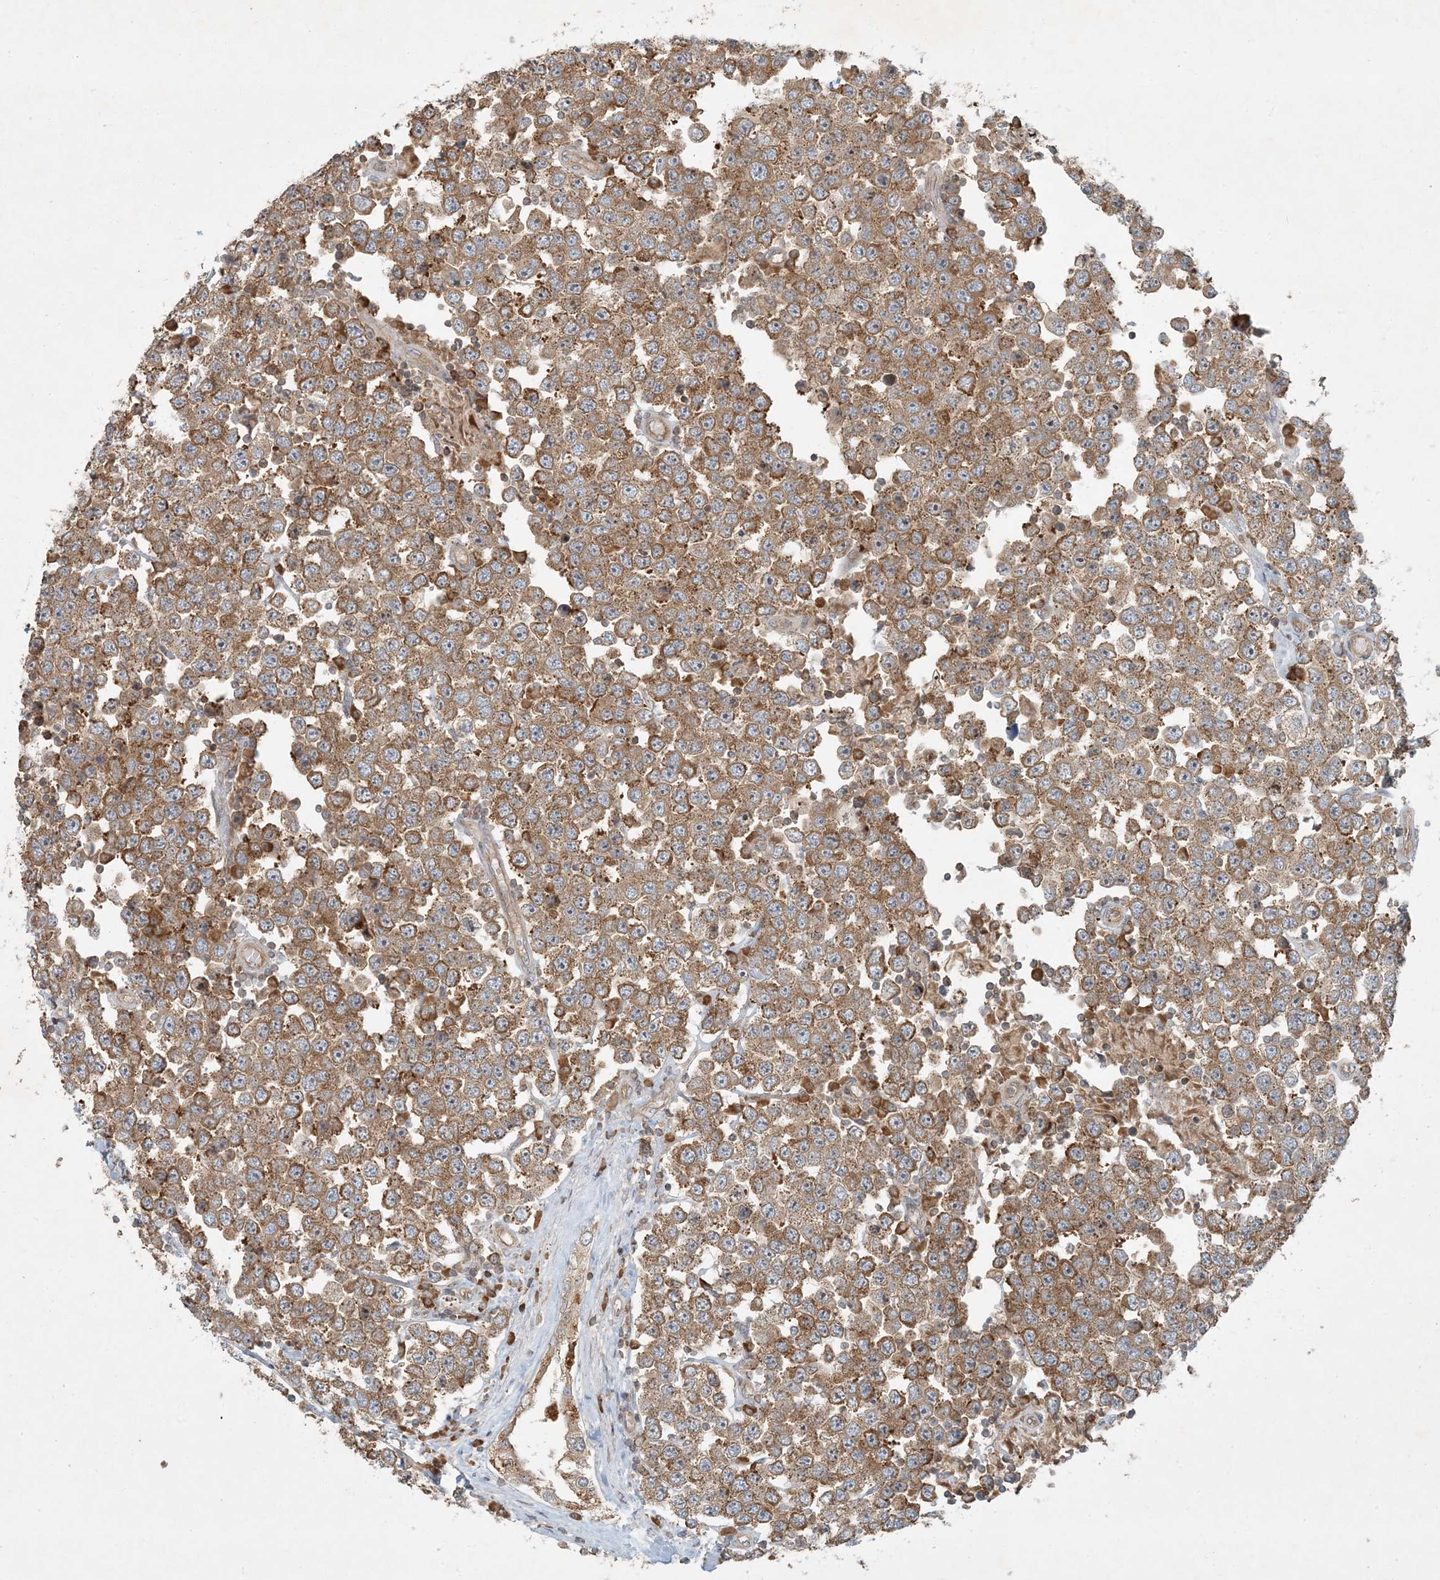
{"staining": {"intensity": "moderate", "quantity": ">75%", "location": "cytoplasmic/membranous"}, "tissue": "testis cancer", "cell_type": "Tumor cells", "image_type": "cancer", "snomed": [{"axis": "morphology", "description": "Seminoma, NOS"}, {"axis": "topography", "description": "Testis"}], "caption": "An image of human testis cancer (seminoma) stained for a protein displays moderate cytoplasmic/membranous brown staining in tumor cells.", "gene": "COMMD8", "patient": {"sex": "male", "age": 28}}